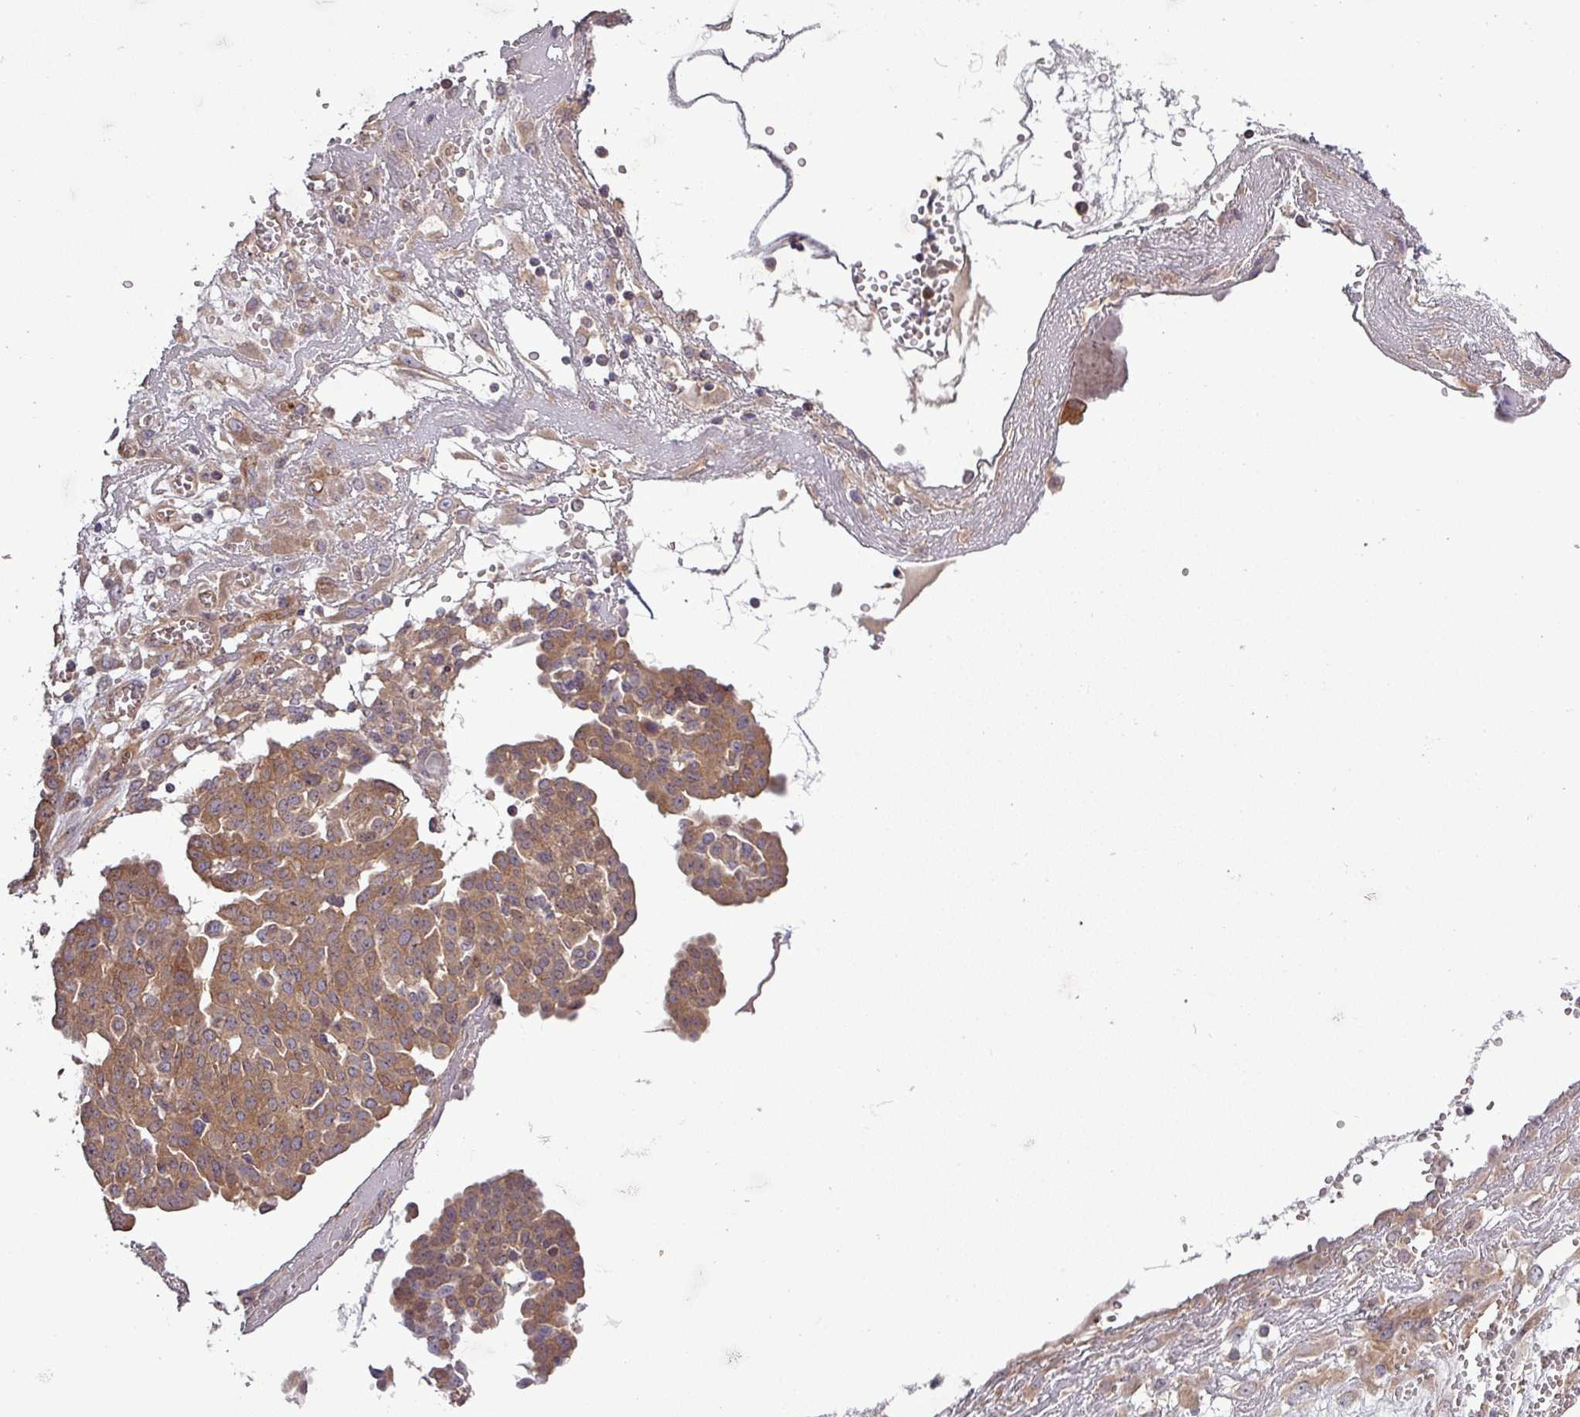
{"staining": {"intensity": "moderate", "quantity": ">75%", "location": "cytoplasmic/membranous"}, "tissue": "ovarian cancer", "cell_type": "Tumor cells", "image_type": "cancer", "snomed": [{"axis": "morphology", "description": "Cystadenocarcinoma, serous, NOS"}, {"axis": "topography", "description": "Soft tissue"}, {"axis": "topography", "description": "Ovary"}], "caption": "Serous cystadenocarcinoma (ovarian) was stained to show a protein in brown. There is medium levels of moderate cytoplasmic/membranous positivity in about >75% of tumor cells.", "gene": "SIRPB2", "patient": {"sex": "female", "age": 57}}